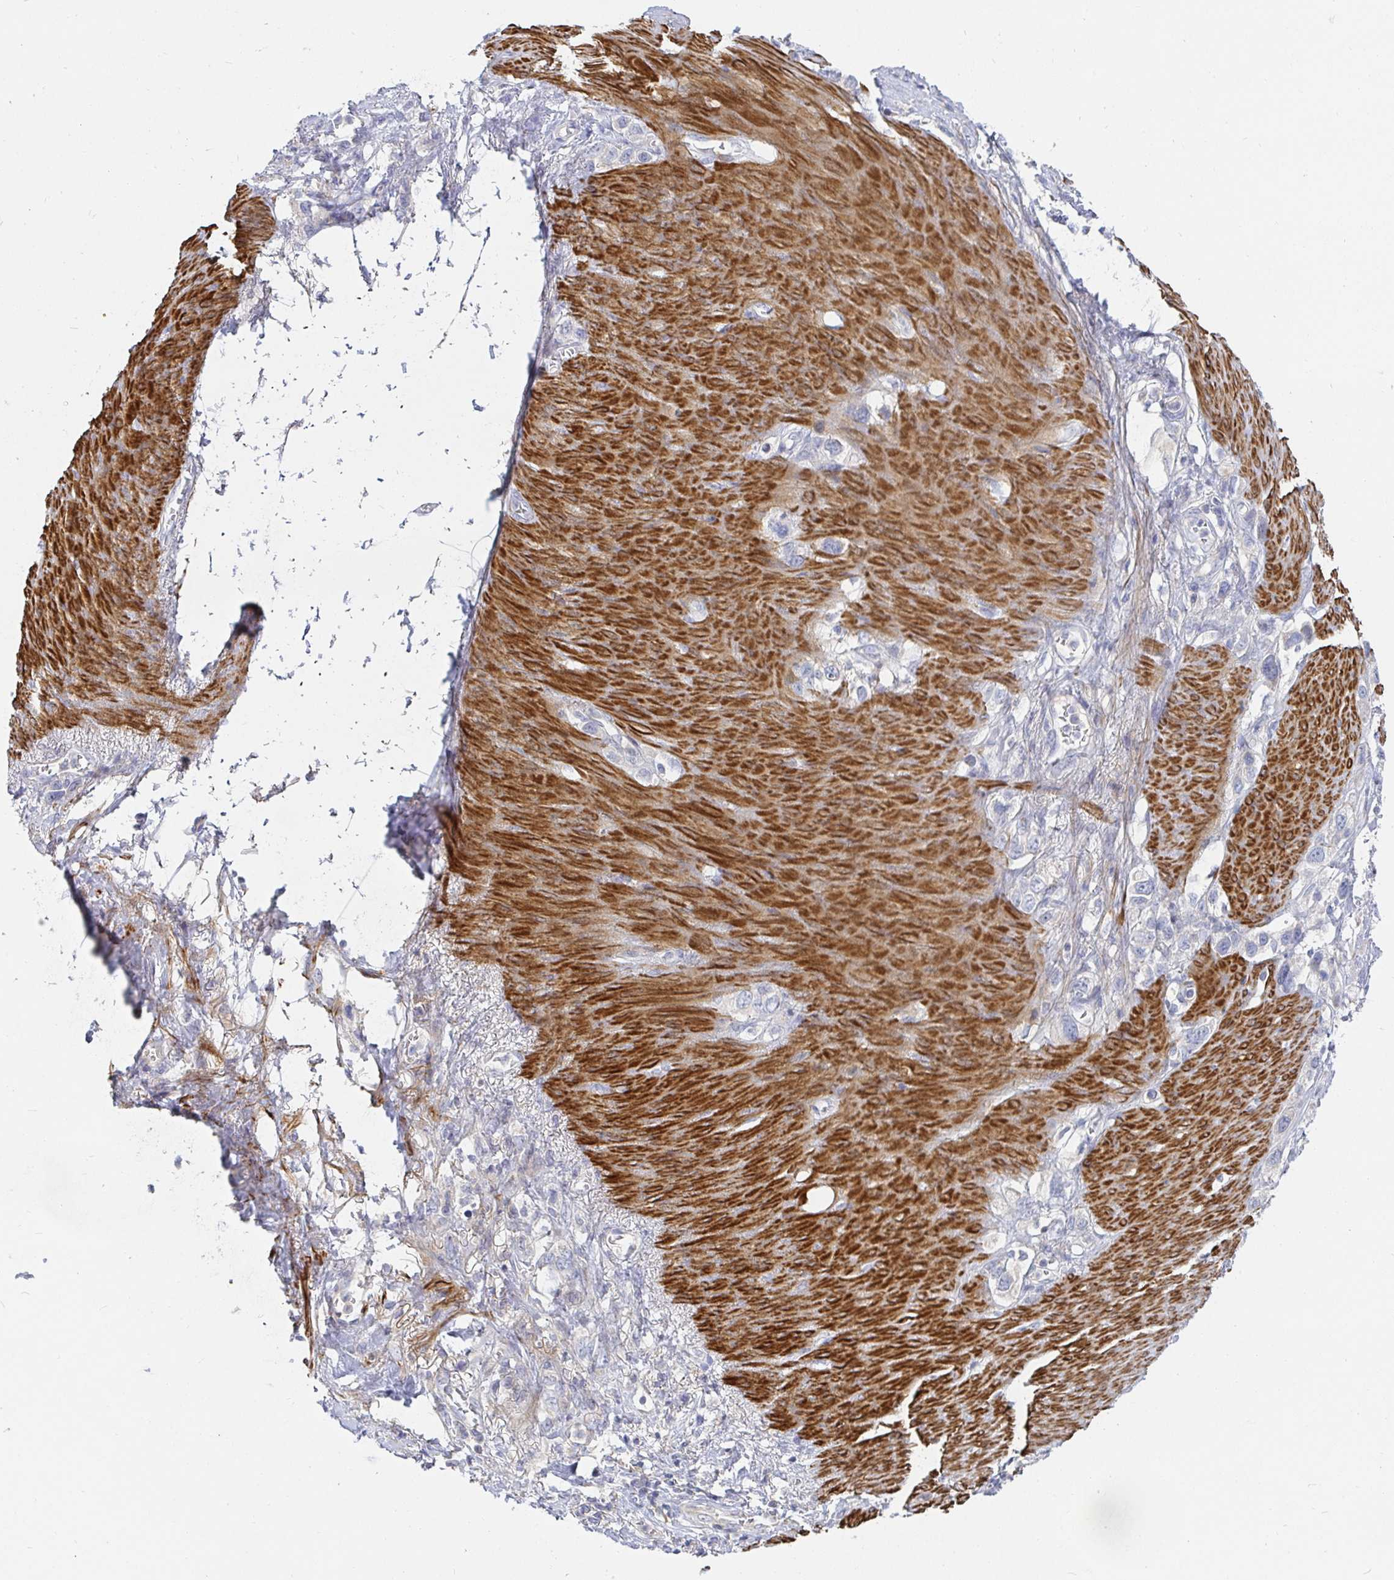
{"staining": {"intensity": "negative", "quantity": "none", "location": "none"}, "tissue": "stomach cancer", "cell_type": "Tumor cells", "image_type": "cancer", "snomed": [{"axis": "morphology", "description": "Adenocarcinoma, NOS"}, {"axis": "topography", "description": "Stomach"}], "caption": "Immunohistochemistry of human stomach cancer reveals no positivity in tumor cells.", "gene": "SSH2", "patient": {"sex": "female", "age": 65}}